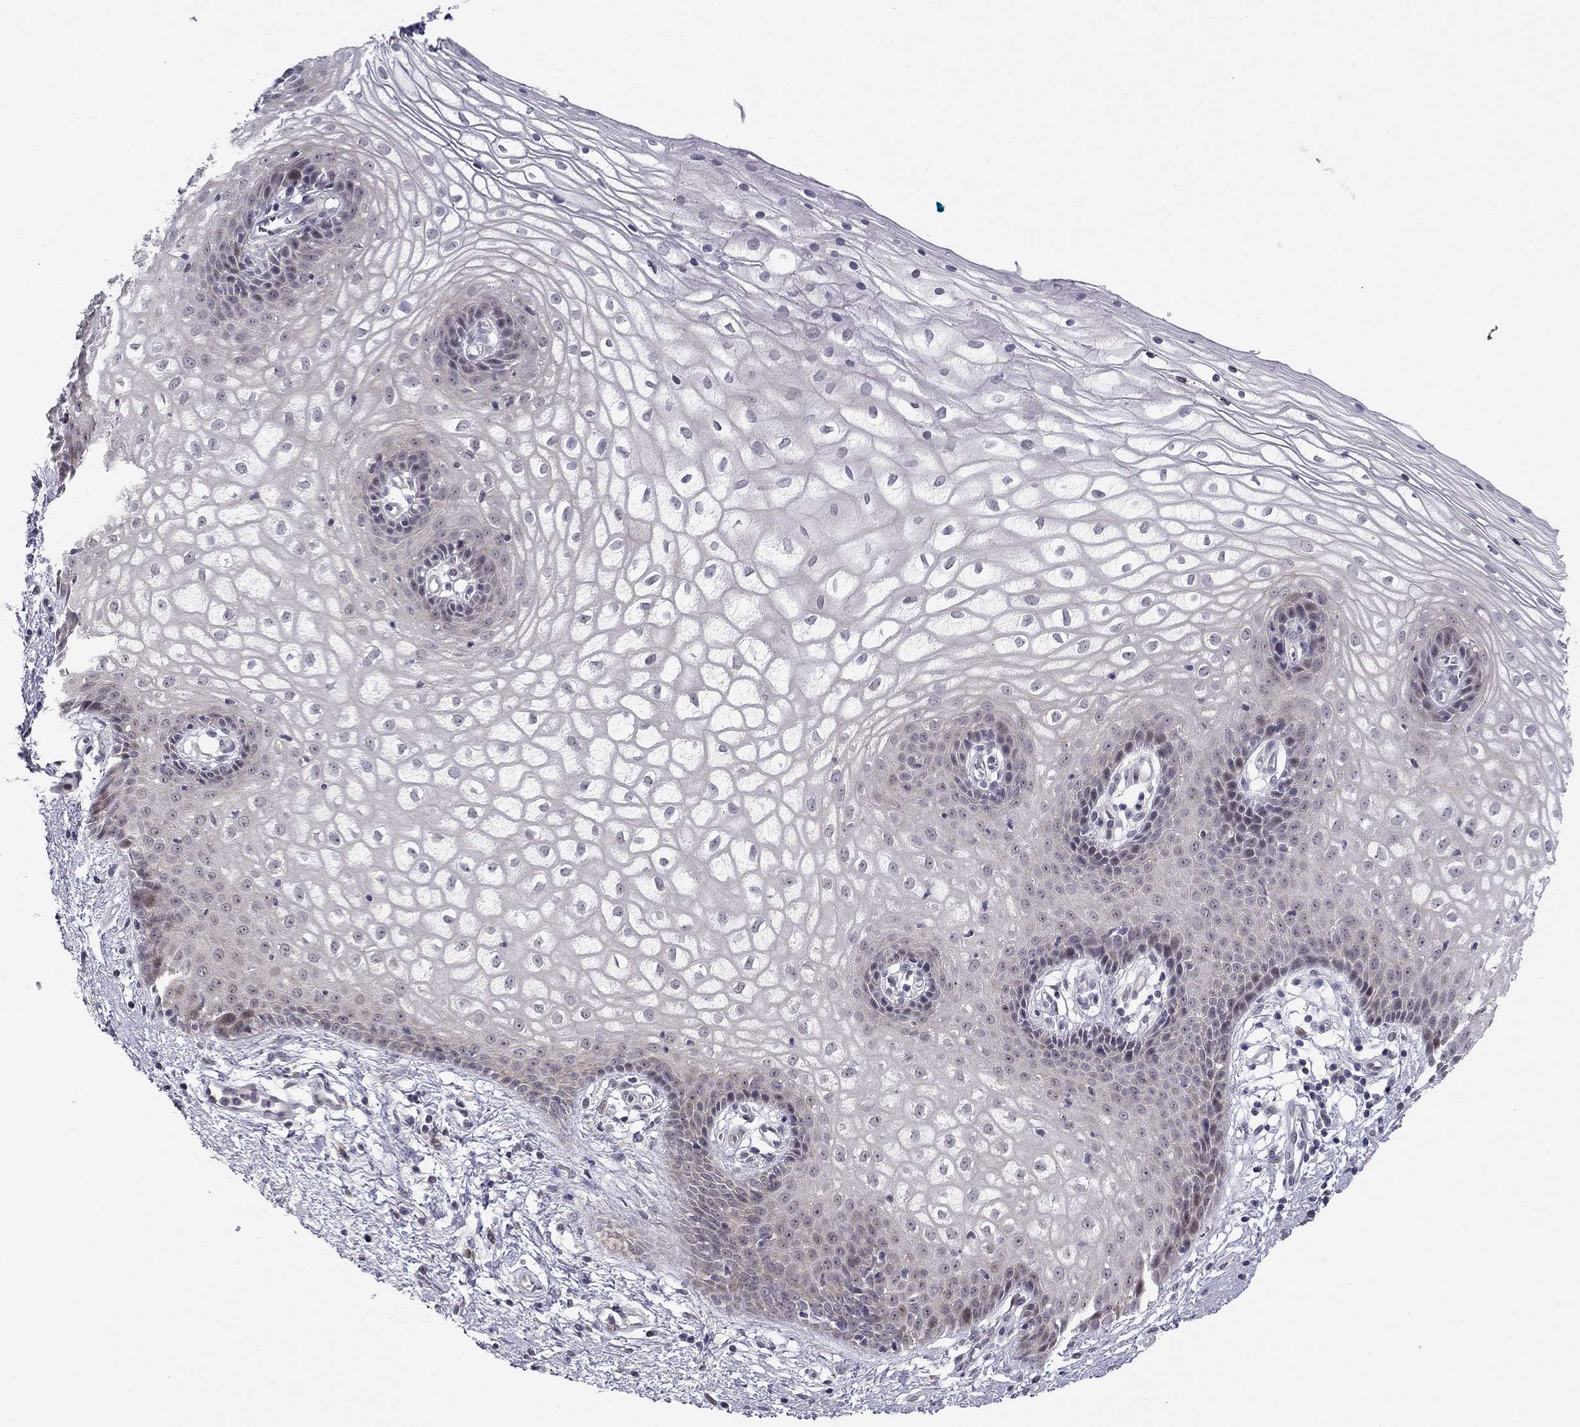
{"staining": {"intensity": "negative", "quantity": "none", "location": "none"}, "tissue": "vagina", "cell_type": "Squamous epithelial cells", "image_type": "normal", "snomed": [{"axis": "morphology", "description": "Normal tissue, NOS"}, {"axis": "topography", "description": "Vagina"}], "caption": "High magnification brightfield microscopy of normal vagina stained with DAB (3,3'-diaminobenzidine) (brown) and counterstained with hematoxylin (blue): squamous epithelial cells show no significant positivity.", "gene": "STXBP6", "patient": {"sex": "female", "age": 34}}